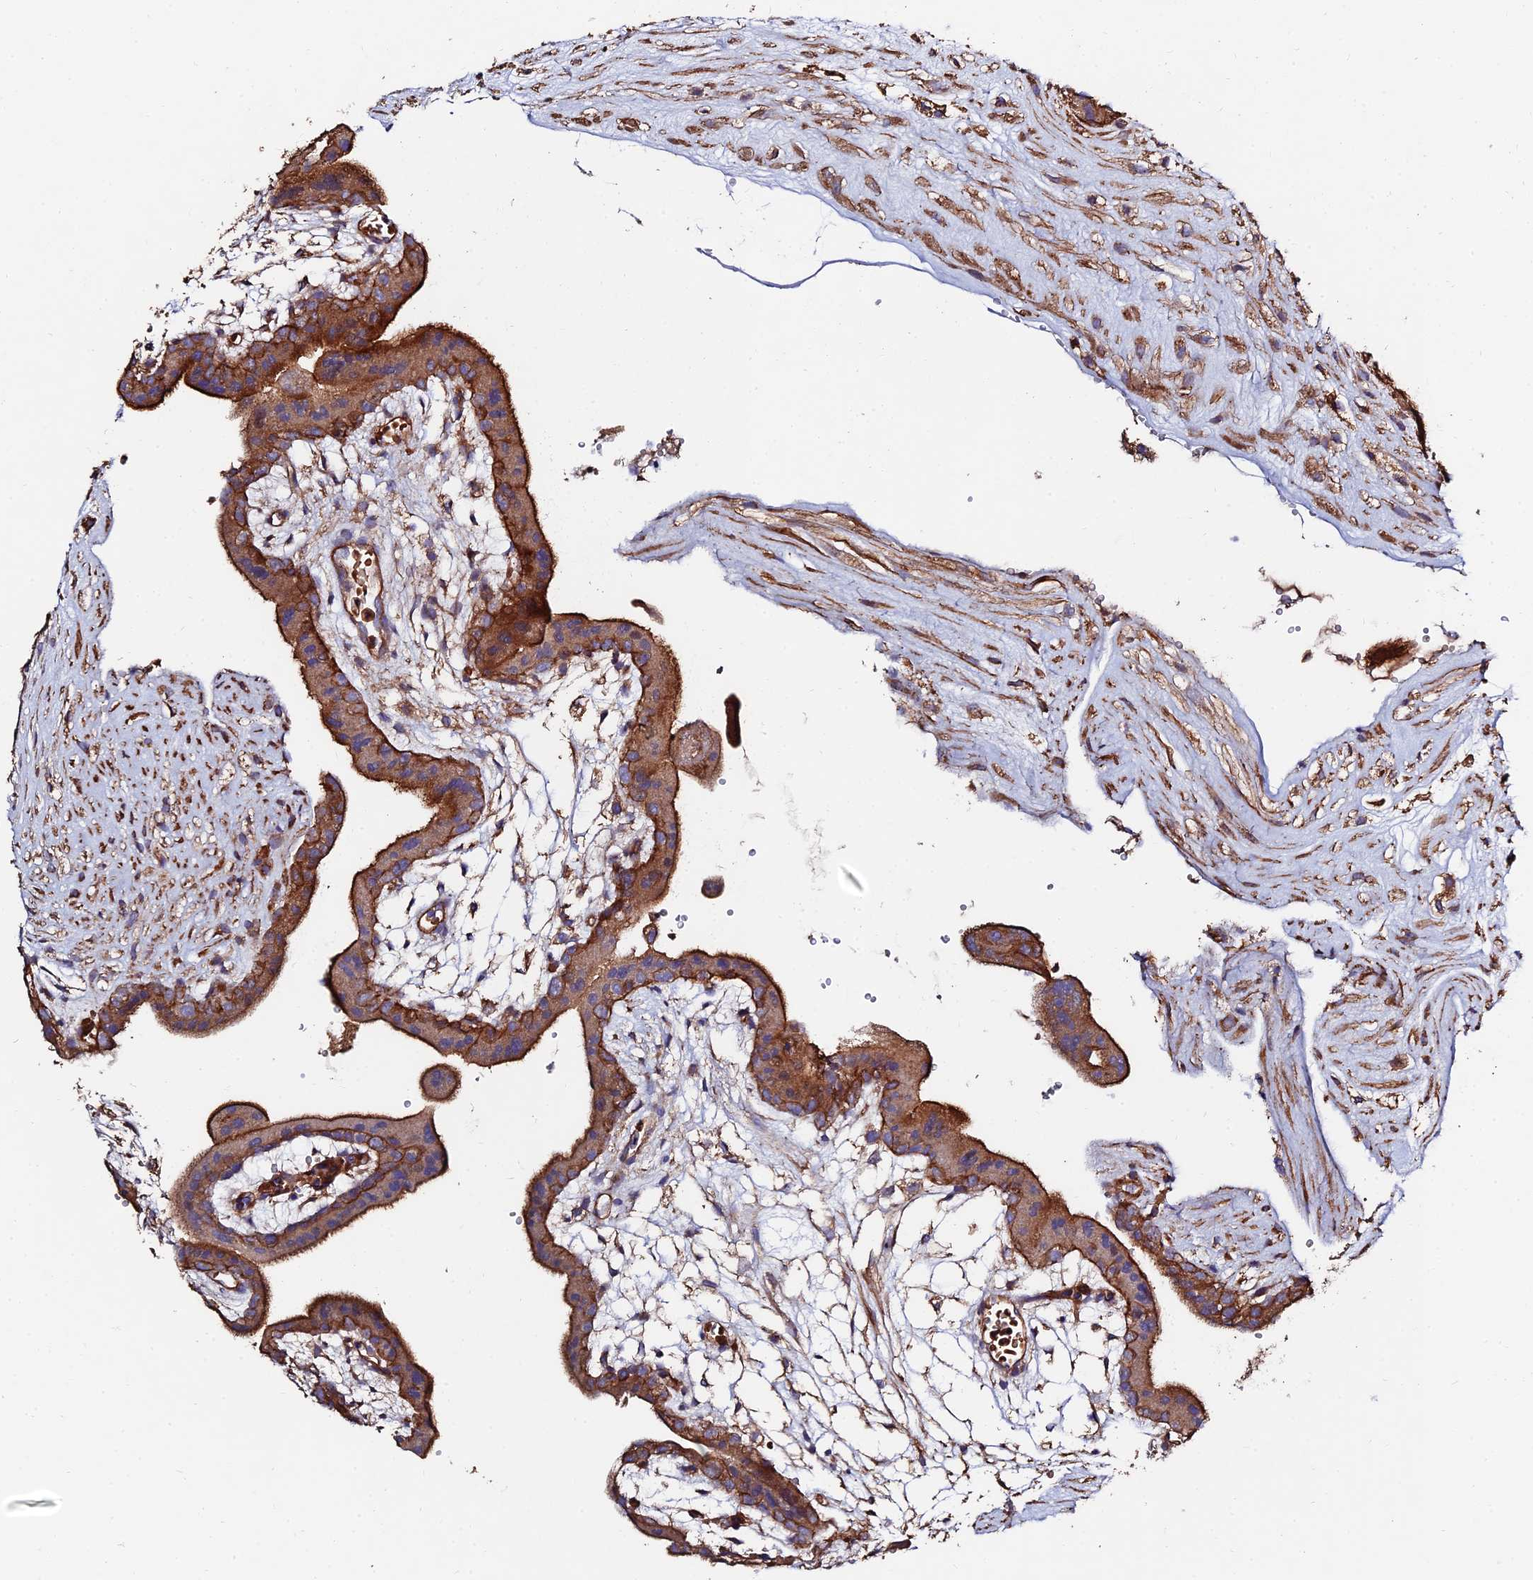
{"staining": {"intensity": "moderate", "quantity": ">75%", "location": "cytoplasmic/membranous"}, "tissue": "placenta", "cell_type": "Trophoblastic cells", "image_type": "normal", "snomed": [{"axis": "morphology", "description": "Normal tissue, NOS"}, {"axis": "topography", "description": "Placenta"}], "caption": "The histopathology image displays a brown stain indicating the presence of a protein in the cytoplasmic/membranous of trophoblastic cells in placenta.", "gene": "EXT1", "patient": {"sex": "female", "age": 18}}